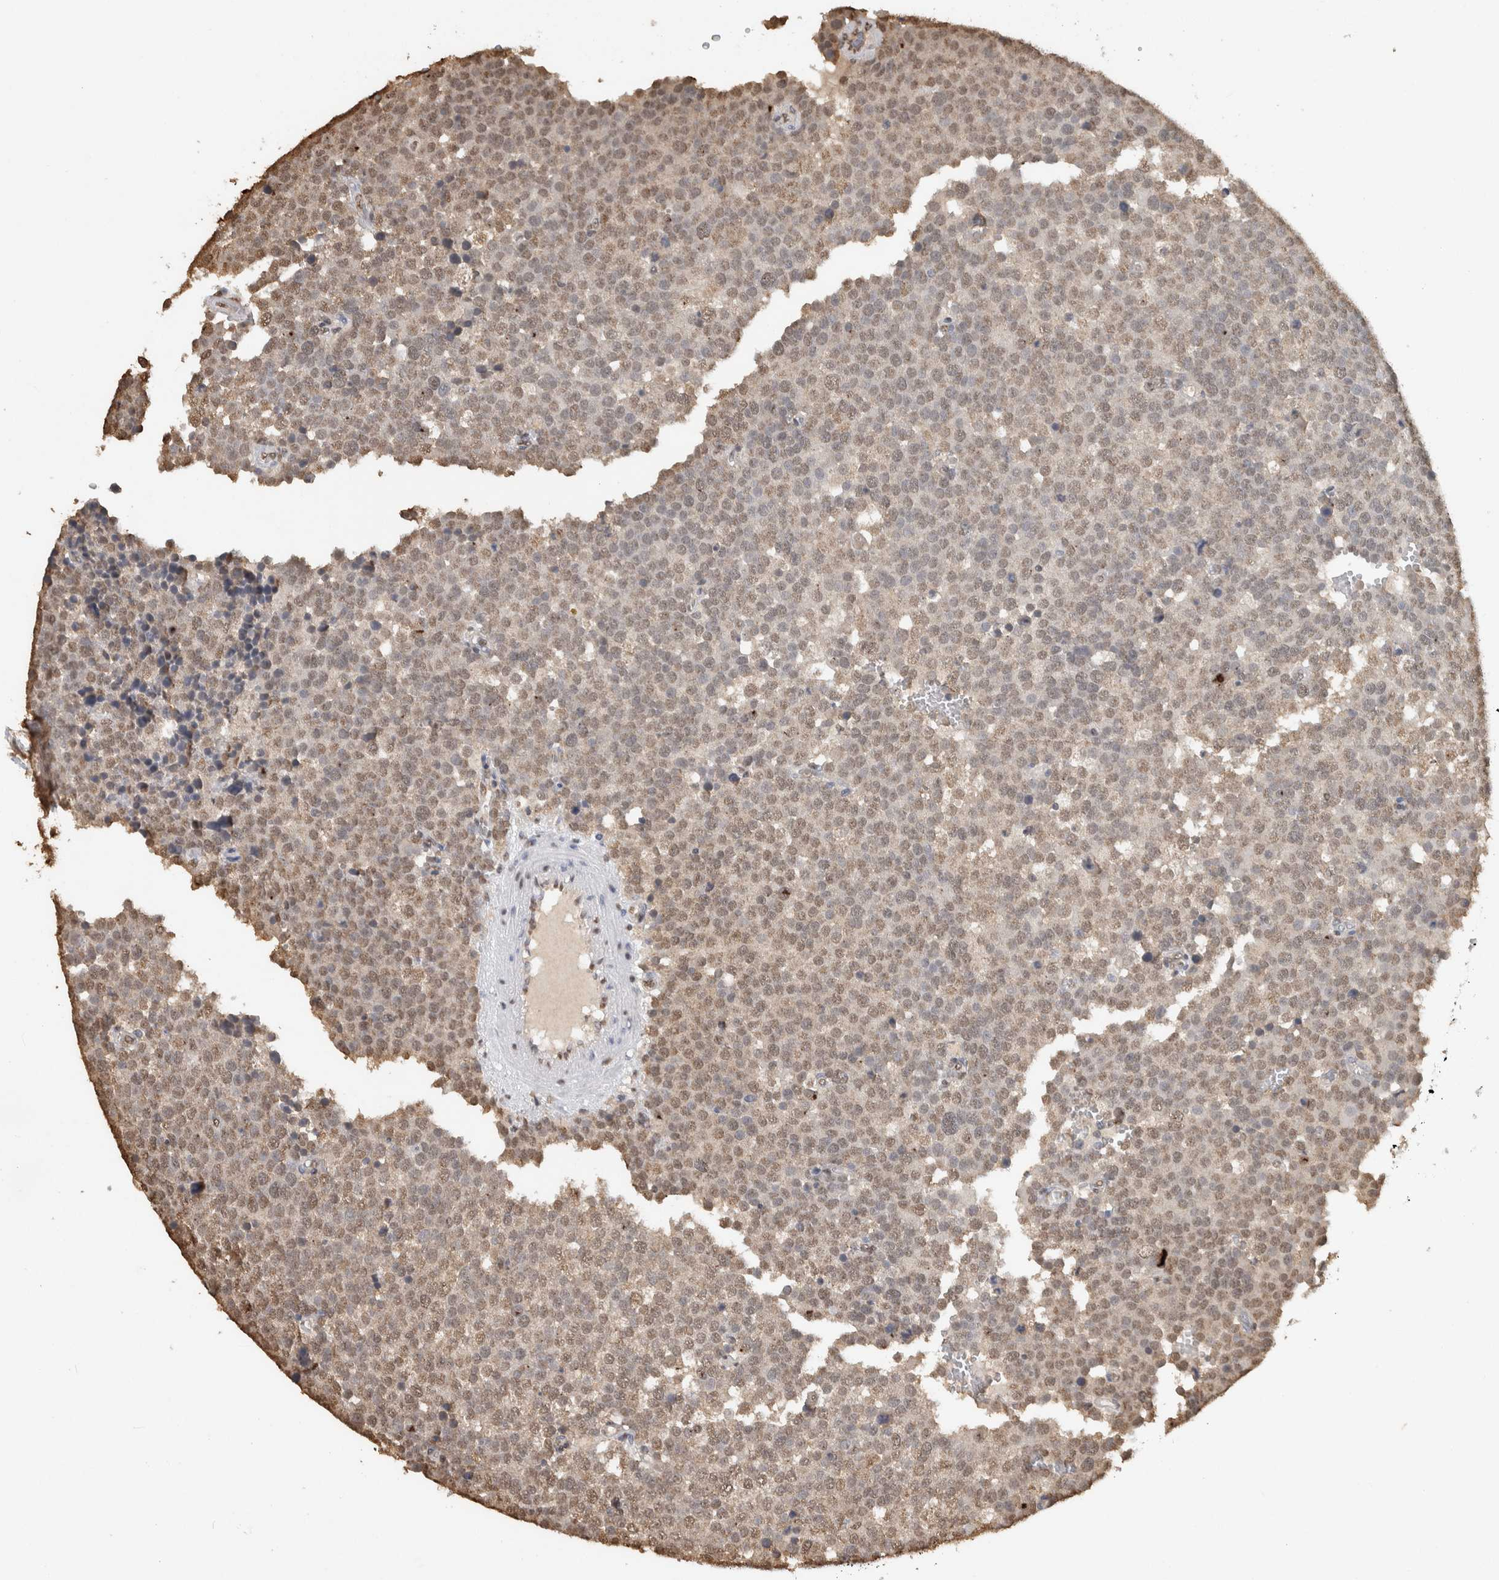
{"staining": {"intensity": "weak", "quantity": ">75%", "location": "nuclear"}, "tissue": "testis cancer", "cell_type": "Tumor cells", "image_type": "cancer", "snomed": [{"axis": "morphology", "description": "Seminoma, NOS"}, {"axis": "topography", "description": "Testis"}], "caption": "Weak nuclear positivity for a protein is identified in approximately >75% of tumor cells of testis seminoma using immunohistochemistry (IHC).", "gene": "HAND2", "patient": {"sex": "male", "age": 71}}